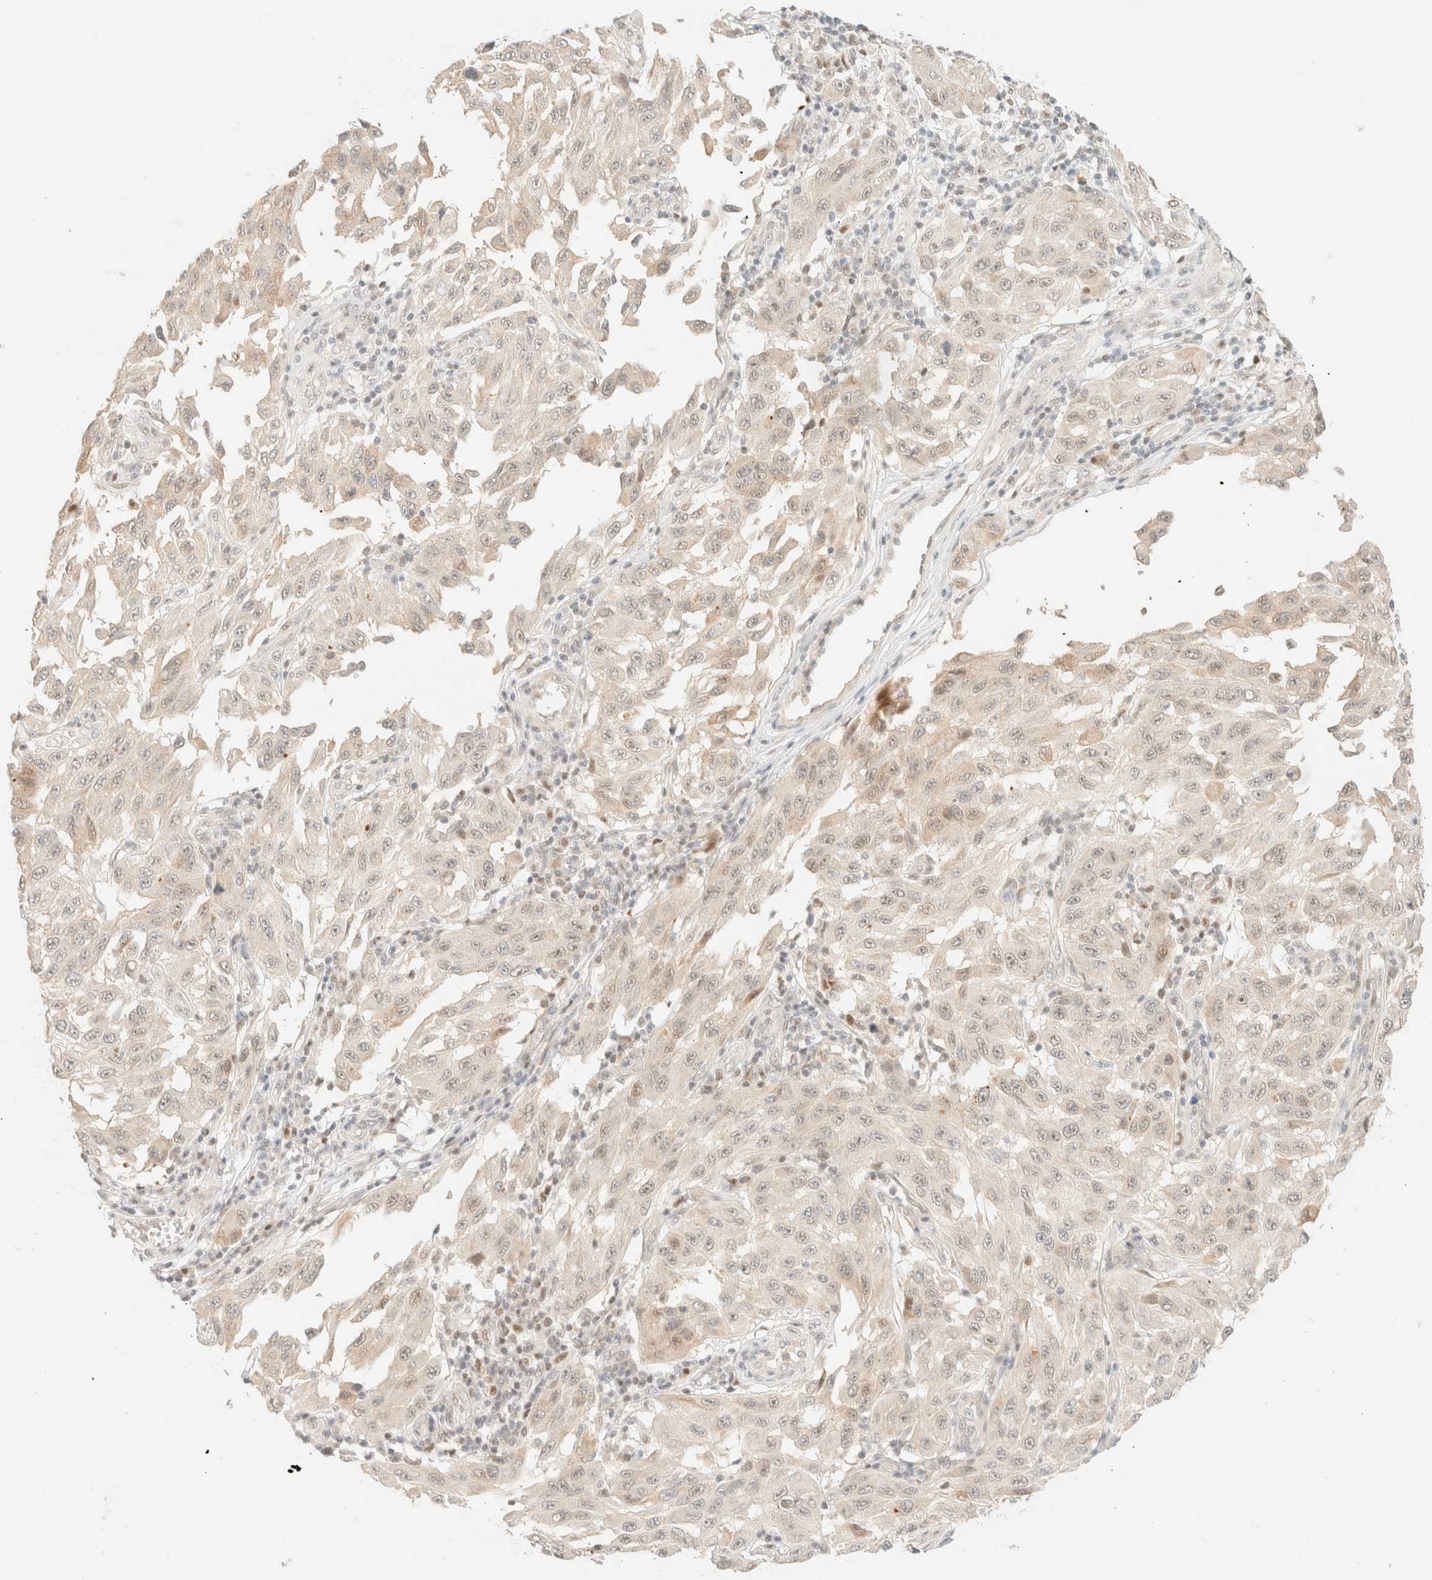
{"staining": {"intensity": "weak", "quantity": "25%-75%", "location": "cytoplasmic/membranous,nuclear"}, "tissue": "melanoma", "cell_type": "Tumor cells", "image_type": "cancer", "snomed": [{"axis": "morphology", "description": "Malignant melanoma, NOS"}, {"axis": "topography", "description": "Skin"}], "caption": "This is a histology image of IHC staining of malignant melanoma, which shows weak staining in the cytoplasmic/membranous and nuclear of tumor cells.", "gene": "TSR1", "patient": {"sex": "male", "age": 30}}